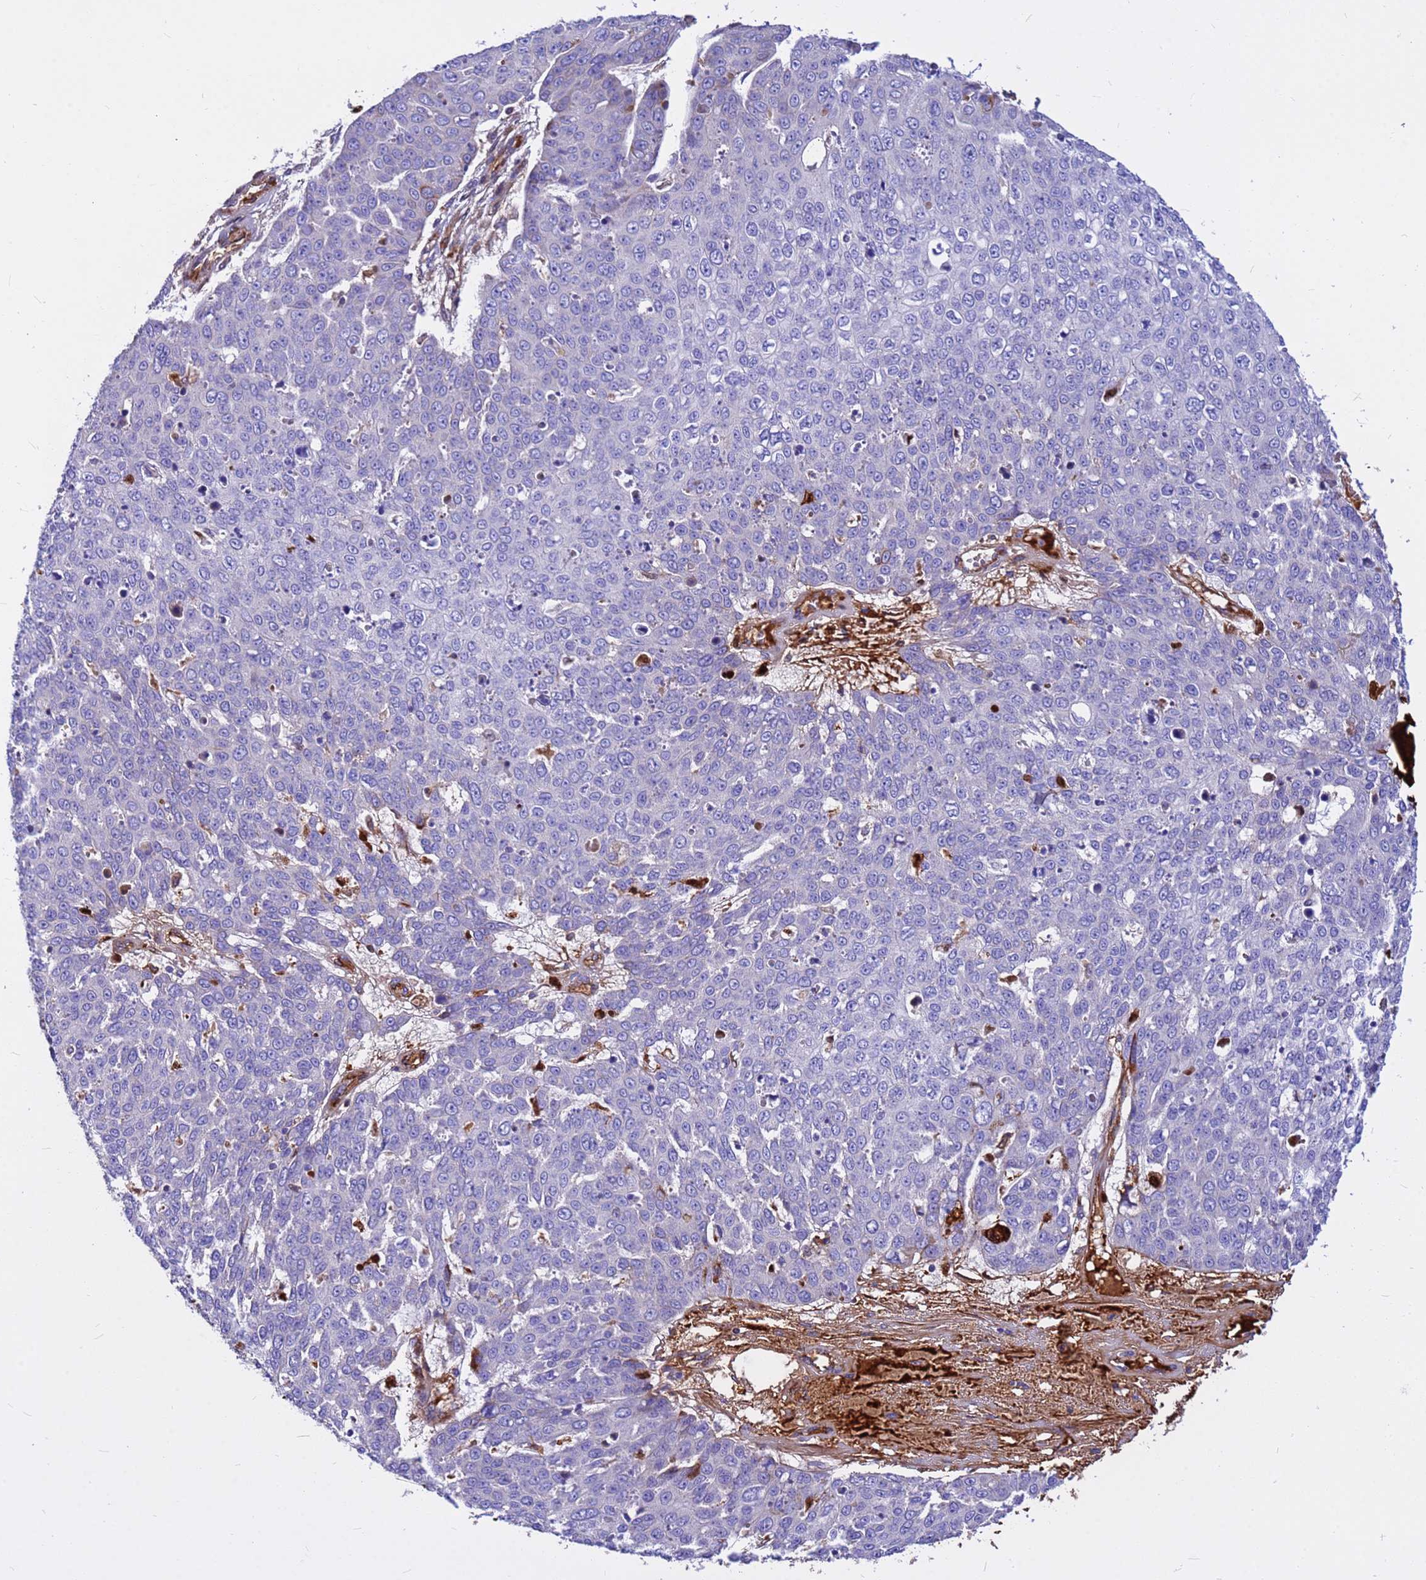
{"staining": {"intensity": "negative", "quantity": "none", "location": "none"}, "tissue": "skin cancer", "cell_type": "Tumor cells", "image_type": "cancer", "snomed": [{"axis": "morphology", "description": "Squamous cell carcinoma, NOS"}, {"axis": "topography", "description": "Skin"}], "caption": "Image shows no significant protein positivity in tumor cells of skin squamous cell carcinoma.", "gene": "CRHBP", "patient": {"sex": "male", "age": 71}}